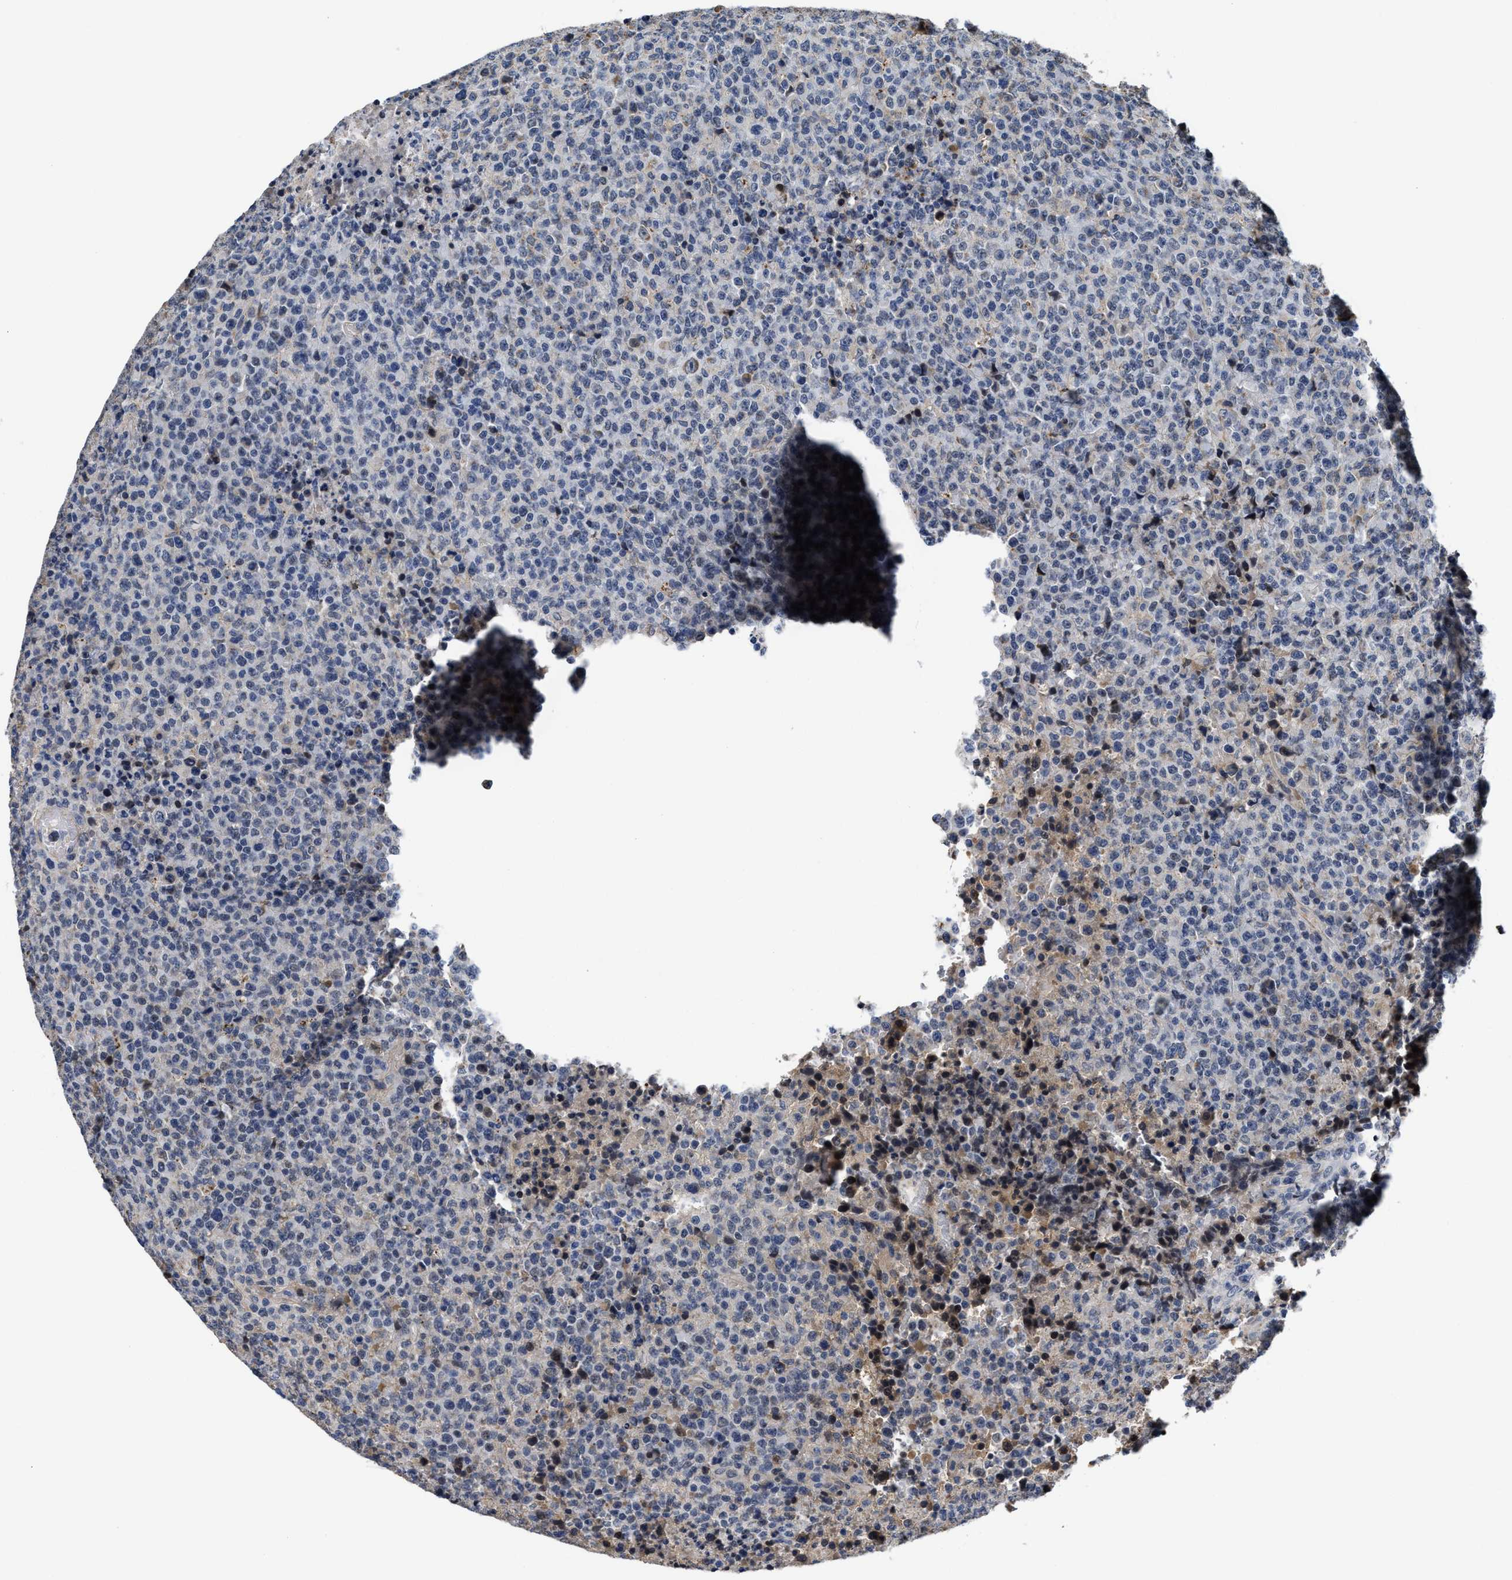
{"staining": {"intensity": "negative", "quantity": "none", "location": "none"}, "tissue": "lymphoma", "cell_type": "Tumor cells", "image_type": "cancer", "snomed": [{"axis": "morphology", "description": "Malignant lymphoma, non-Hodgkin's type, High grade"}, {"axis": "topography", "description": "Lymph node"}], "caption": "This is an immunohistochemistry (IHC) micrograph of human lymphoma. There is no staining in tumor cells.", "gene": "GHITM", "patient": {"sex": "male", "age": 13}}